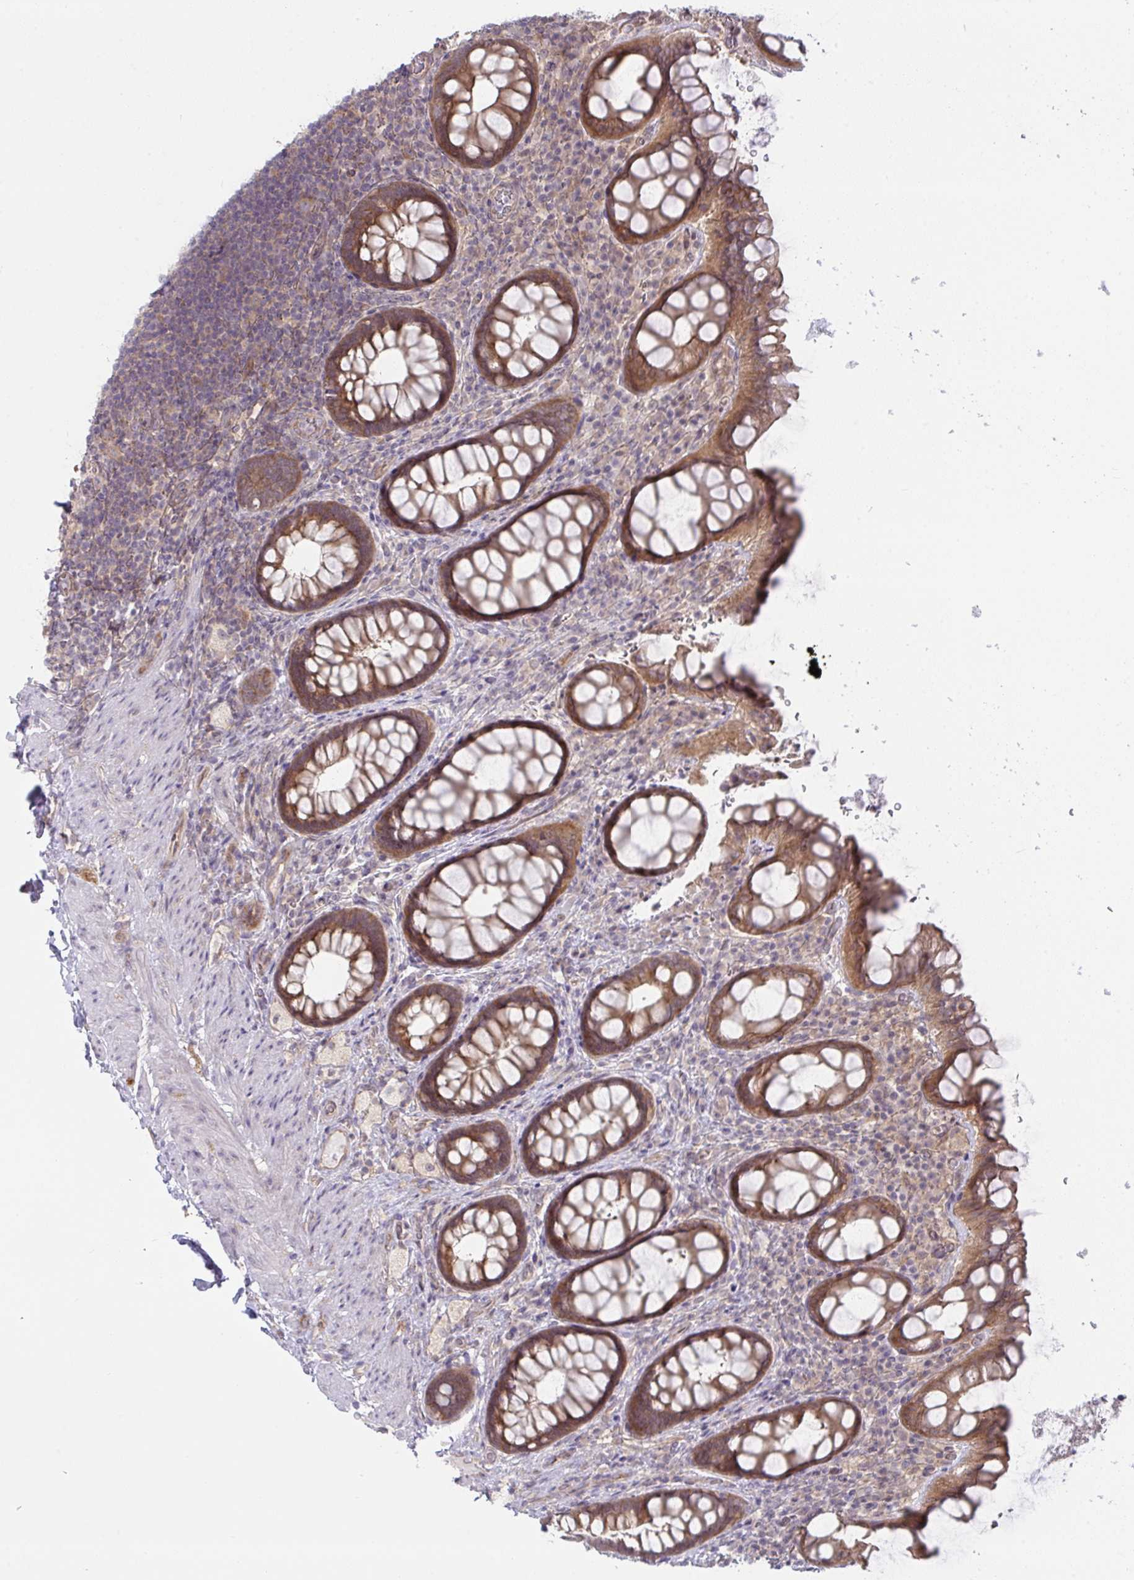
{"staining": {"intensity": "moderate", "quantity": ">75%", "location": "cytoplasmic/membranous"}, "tissue": "rectum", "cell_type": "Glandular cells", "image_type": "normal", "snomed": [{"axis": "morphology", "description": "Normal tissue, NOS"}, {"axis": "topography", "description": "Rectum"}, {"axis": "topography", "description": "Peripheral nerve tissue"}], "caption": "Immunohistochemical staining of unremarkable rectum shows moderate cytoplasmic/membranous protein positivity in approximately >75% of glandular cells. (brown staining indicates protein expression, while blue staining denotes nuclei).", "gene": "CASP9", "patient": {"sex": "female", "age": 69}}